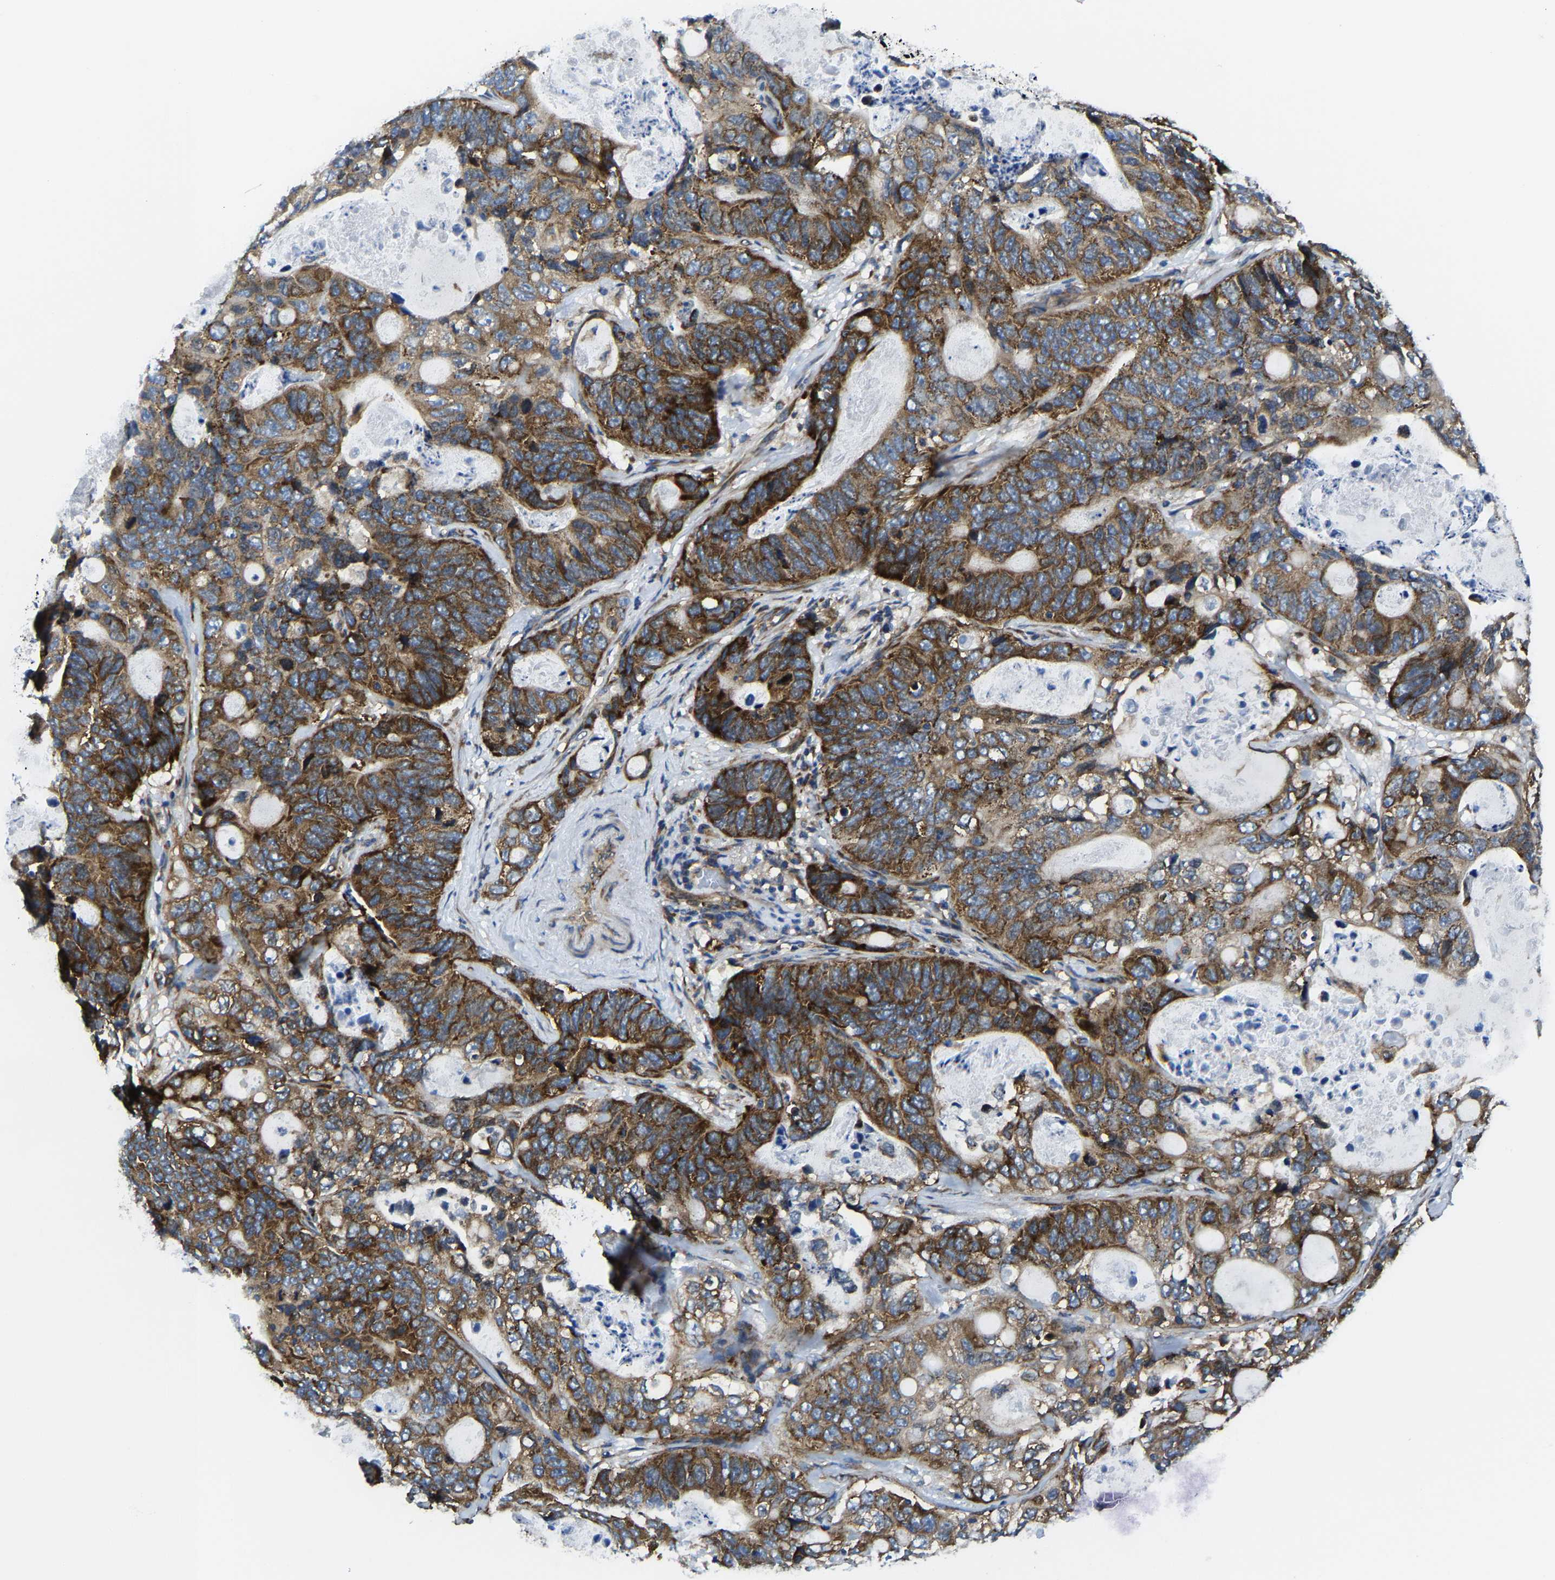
{"staining": {"intensity": "strong", "quantity": ">75%", "location": "cytoplasmic/membranous"}, "tissue": "stomach cancer", "cell_type": "Tumor cells", "image_type": "cancer", "snomed": [{"axis": "morphology", "description": "Normal tissue, NOS"}, {"axis": "morphology", "description": "Adenocarcinoma, NOS"}, {"axis": "topography", "description": "Stomach"}], "caption": "DAB immunohistochemical staining of stomach cancer displays strong cytoplasmic/membranous protein staining in about >75% of tumor cells.", "gene": "G3BP2", "patient": {"sex": "female", "age": 89}}